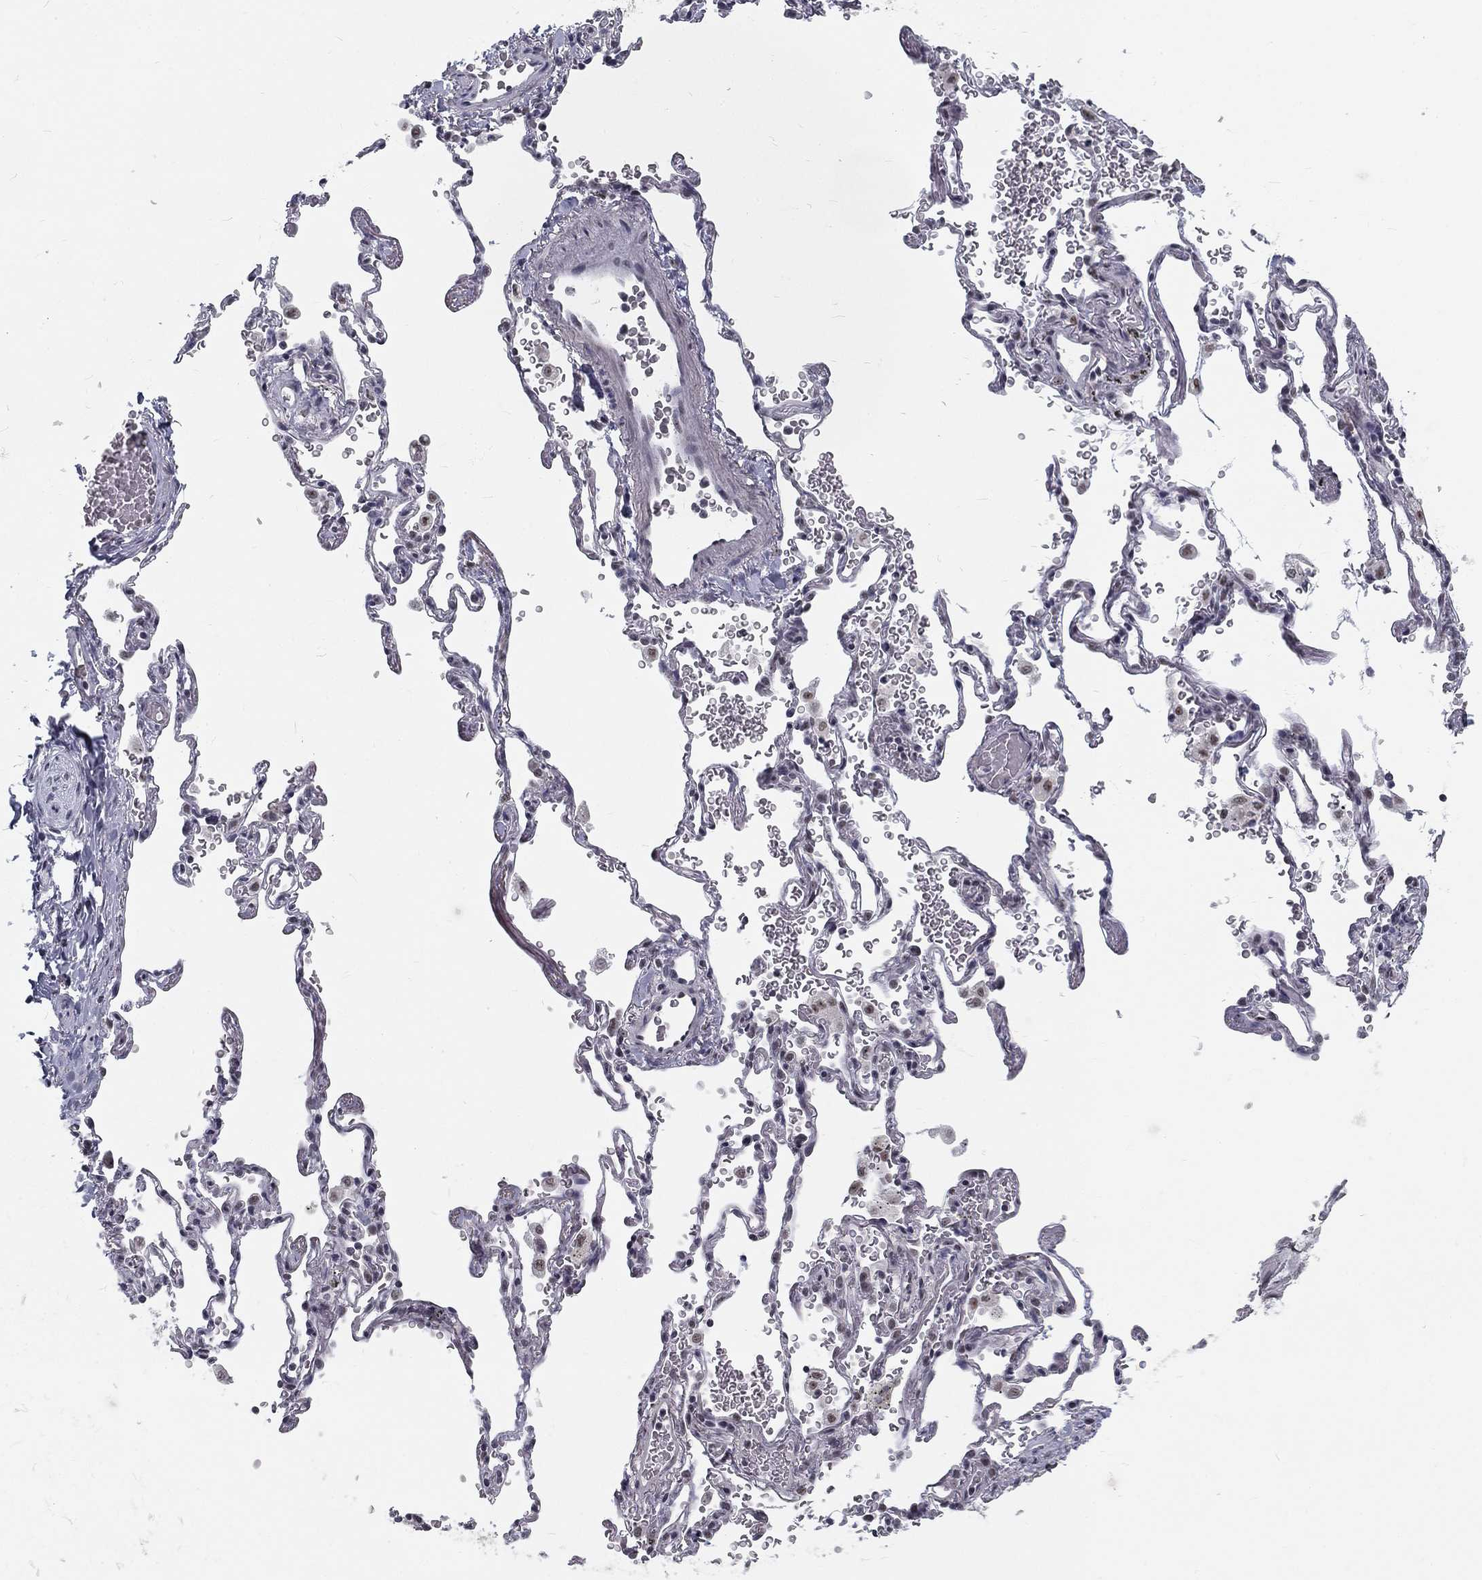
{"staining": {"intensity": "negative", "quantity": "none", "location": "none"}, "tissue": "soft tissue", "cell_type": "Fibroblasts", "image_type": "normal", "snomed": [{"axis": "morphology", "description": "Normal tissue, NOS"}, {"axis": "morphology", "description": "Adenocarcinoma, NOS"}, {"axis": "topography", "description": "Cartilage tissue"}, {"axis": "topography", "description": "Lung"}], "caption": "Immunohistochemical staining of benign soft tissue reveals no significant positivity in fibroblasts.", "gene": "SNORC", "patient": {"sex": "male", "age": 59}}